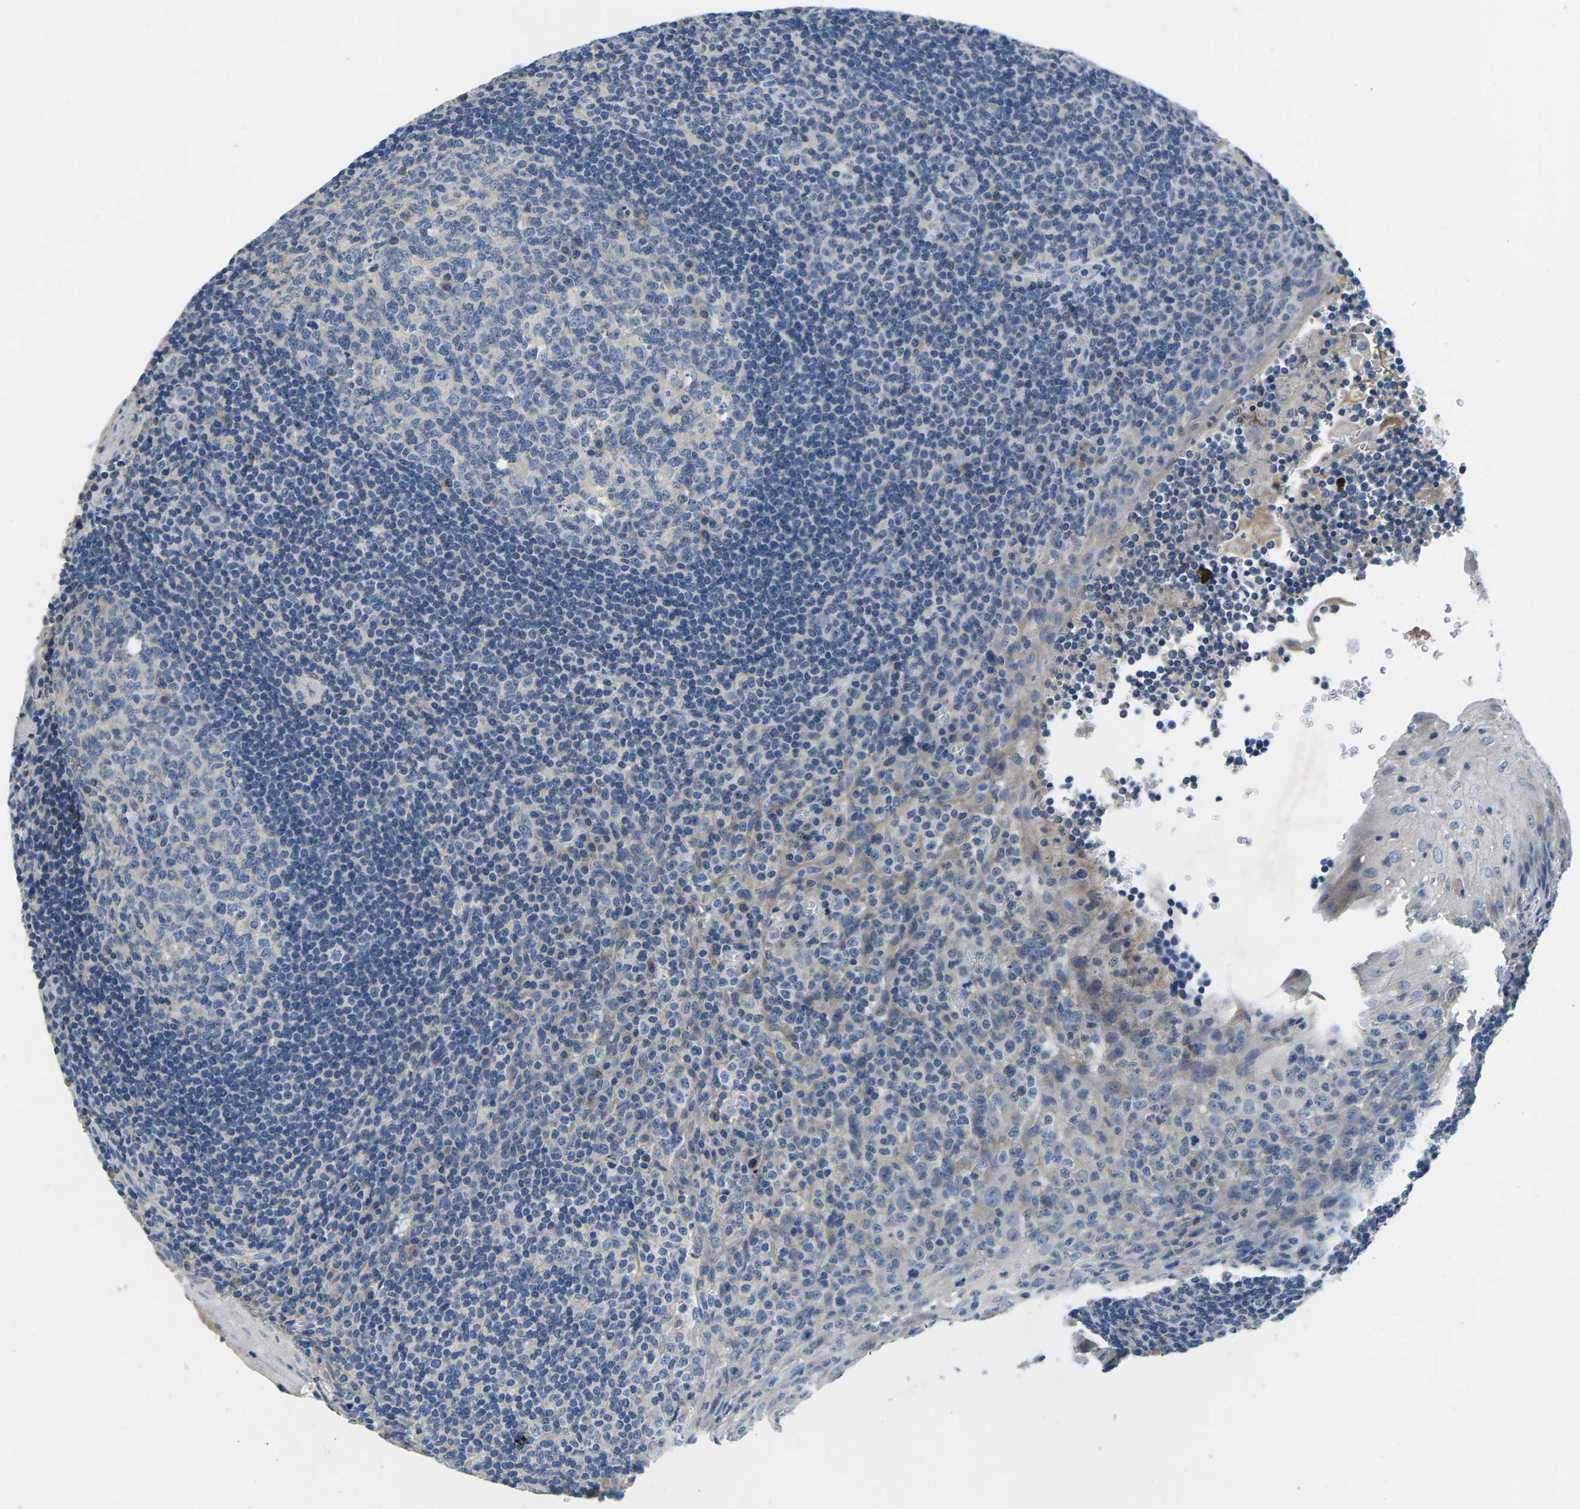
{"staining": {"intensity": "negative", "quantity": "none", "location": "none"}, "tissue": "tonsil", "cell_type": "Germinal center cells", "image_type": "normal", "snomed": [{"axis": "morphology", "description": "Normal tissue, NOS"}, {"axis": "topography", "description": "Tonsil"}], "caption": "Germinal center cells are negative for brown protein staining in unremarkable tonsil. (DAB (3,3'-diaminobenzidine) immunohistochemistry, high magnification).", "gene": "PDCD6IP", "patient": {"sex": "male", "age": 37}}